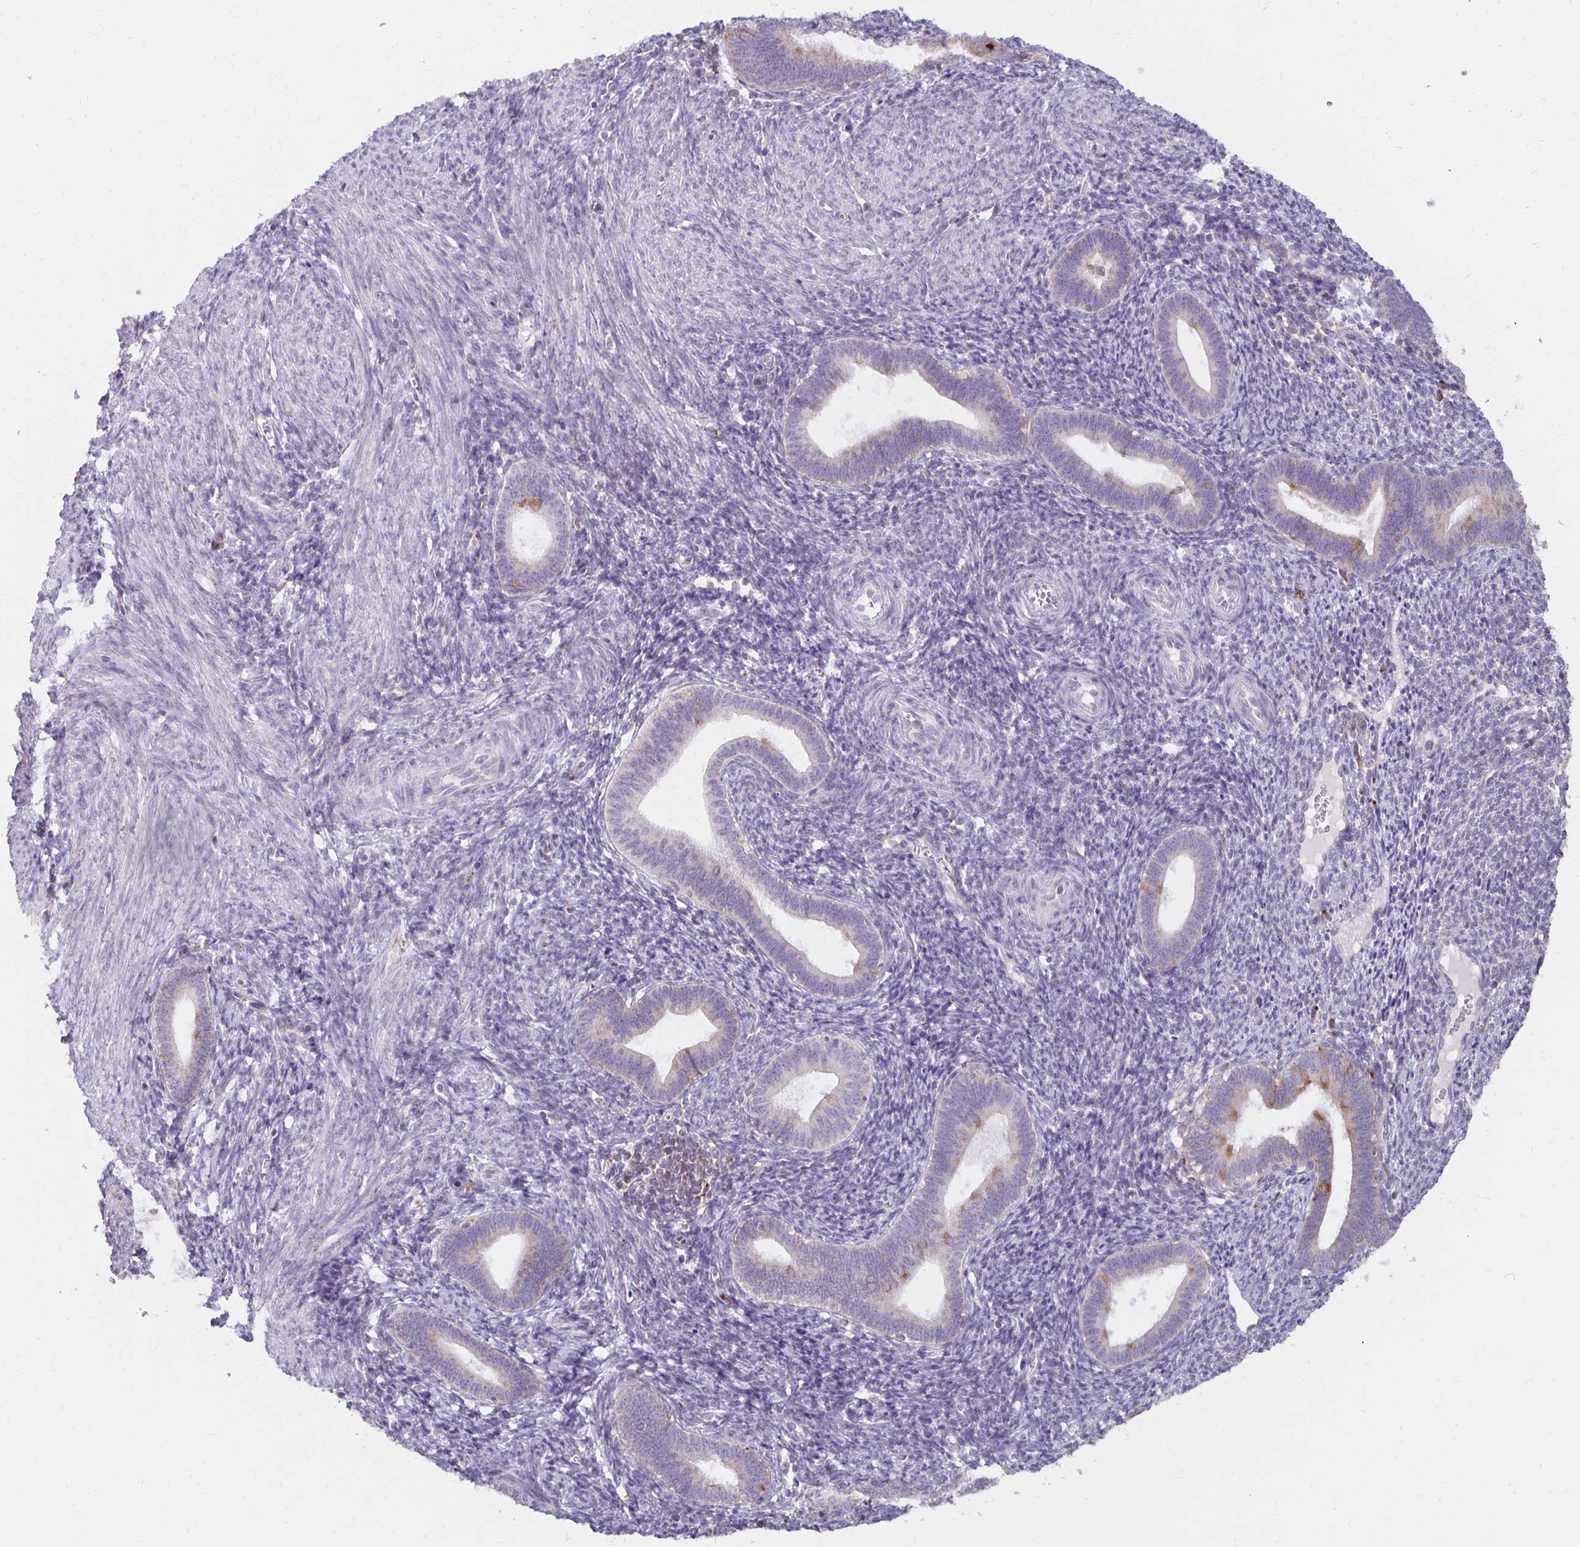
{"staining": {"intensity": "moderate", "quantity": "<25%", "location": "cytoplasmic/membranous"}, "tissue": "endometrium", "cell_type": "Cells in endometrial stroma", "image_type": "normal", "snomed": [{"axis": "morphology", "description": "Normal tissue, NOS"}, {"axis": "topography", "description": "Endometrium"}], "caption": "Immunohistochemistry (IHC) micrograph of normal endometrium: human endometrium stained using immunohistochemistry (IHC) exhibits low levels of moderate protein expression localized specifically in the cytoplasmic/membranous of cells in endometrial stroma, appearing as a cytoplasmic/membranous brown color.", "gene": "IER3", "patient": {"sex": "female", "age": 41}}